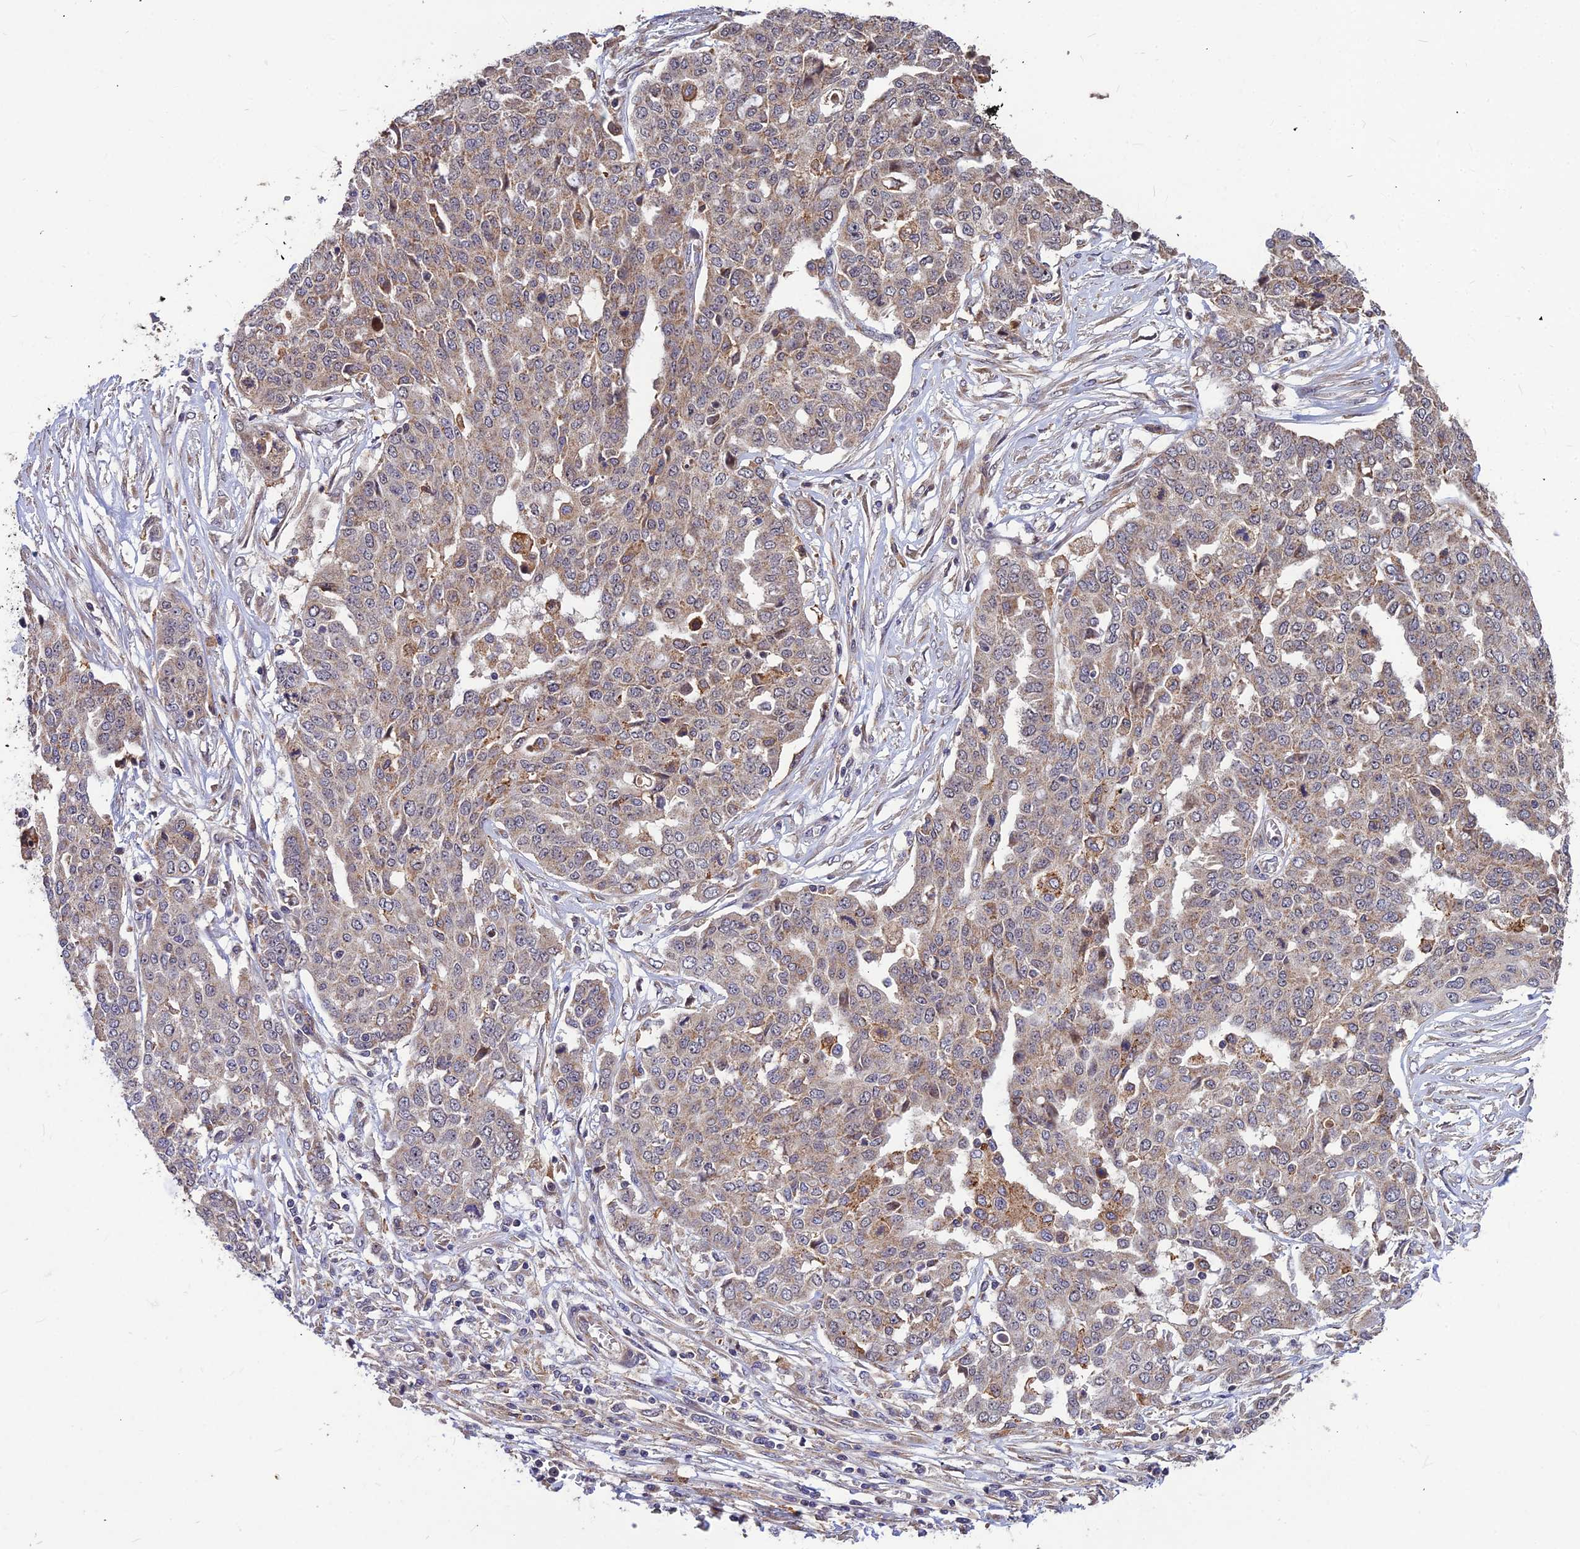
{"staining": {"intensity": "weak", "quantity": ">75%", "location": "cytoplasmic/membranous"}, "tissue": "ovarian cancer", "cell_type": "Tumor cells", "image_type": "cancer", "snomed": [{"axis": "morphology", "description": "Cystadenocarcinoma, serous, NOS"}, {"axis": "topography", "description": "Soft tissue"}, {"axis": "topography", "description": "Ovary"}], "caption": "Ovarian cancer (serous cystadenocarcinoma) was stained to show a protein in brown. There is low levels of weak cytoplasmic/membranous staining in about >75% of tumor cells.", "gene": "LEKR1", "patient": {"sex": "female", "age": 57}}